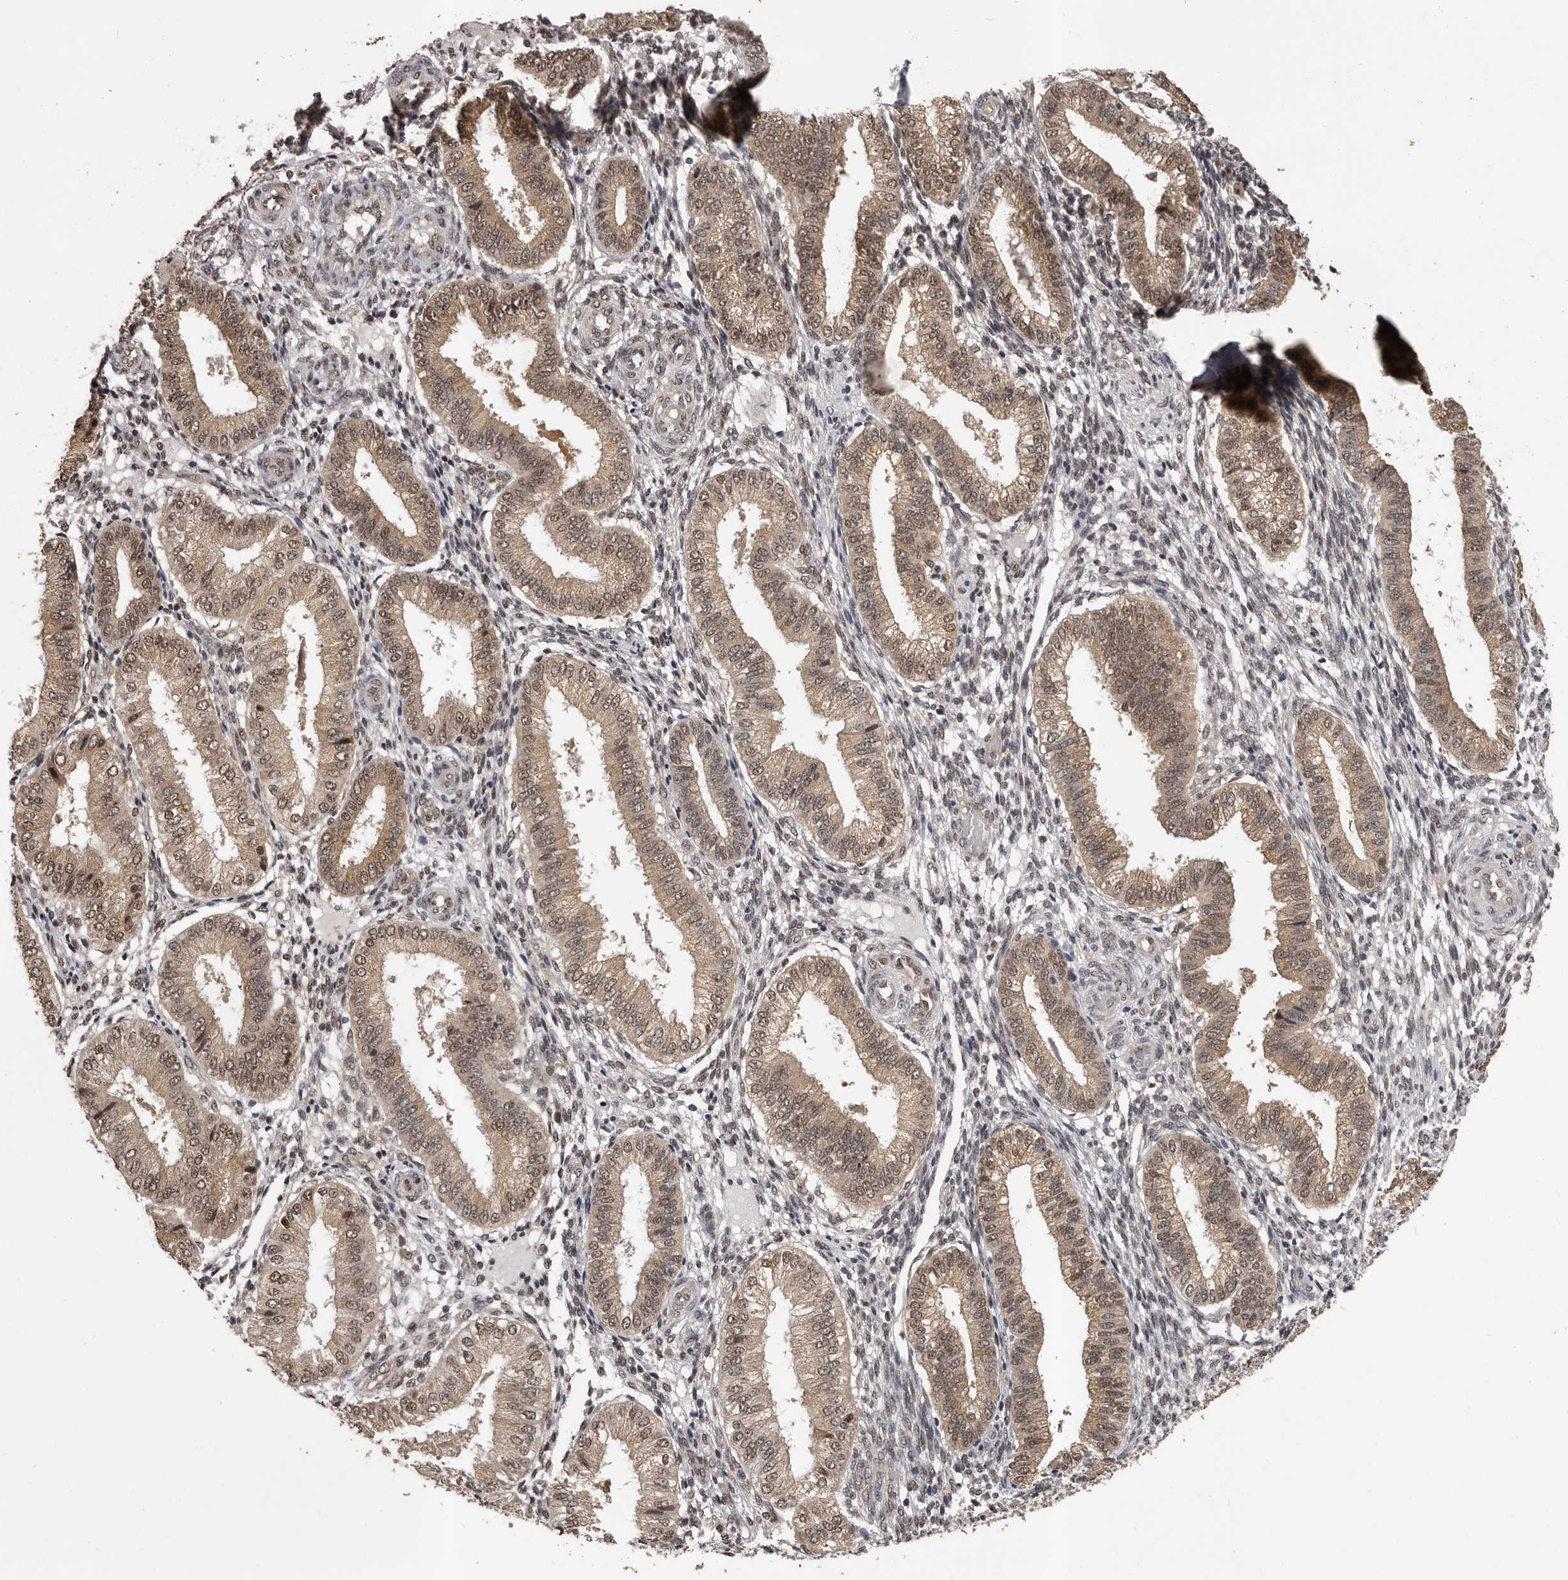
{"staining": {"intensity": "moderate", "quantity": "<25%", "location": "cytoplasmic/membranous,nuclear"}, "tissue": "endometrium", "cell_type": "Cells in endometrial stroma", "image_type": "normal", "snomed": [{"axis": "morphology", "description": "Normal tissue, NOS"}, {"axis": "topography", "description": "Endometrium"}], "caption": "The photomicrograph exhibits a brown stain indicating the presence of a protein in the cytoplasmic/membranous,nuclear of cells in endometrial stroma in endometrium. The staining was performed using DAB, with brown indicating positive protein expression. Nuclei are stained blue with hematoxylin.", "gene": "VPS37A", "patient": {"sex": "female", "age": 39}}